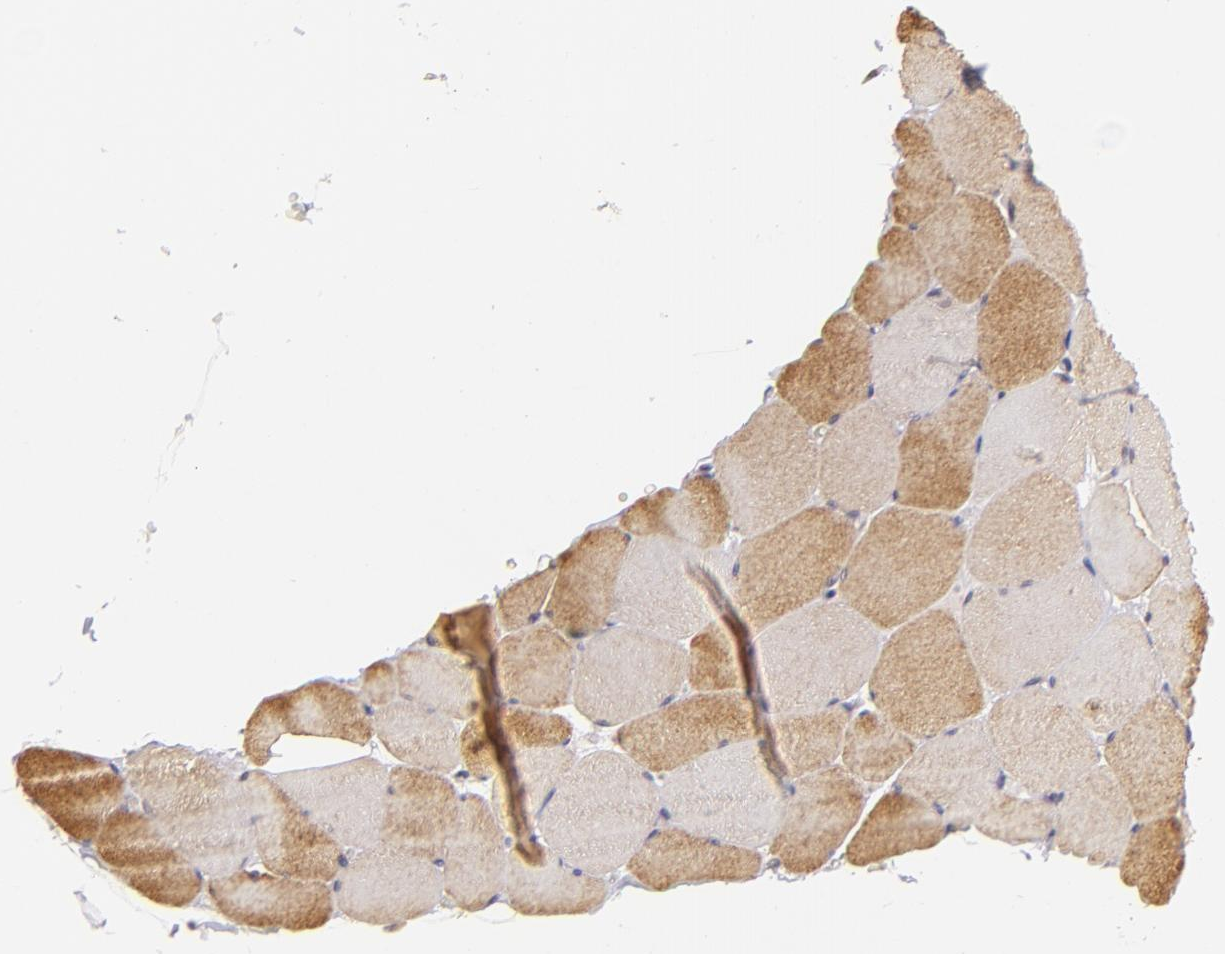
{"staining": {"intensity": "moderate", "quantity": "<25%", "location": "cytoplasmic/membranous"}, "tissue": "skeletal muscle", "cell_type": "Myocytes", "image_type": "normal", "snomed": [{"axis": "morphology", "description": "Normal tissue, NOS"}, {"axis": "topography", "description": "Skeletal muscle"}], "caption": "IHC (DAB (3,3'-diaminobenzidine)) staining of unremarkable skeletal muscle shows moderate cytoplasmic/membranous protein expression in about <25% of myocytes.", "gene": "RARB", "patient": {"sex": "male", "age": 62}}